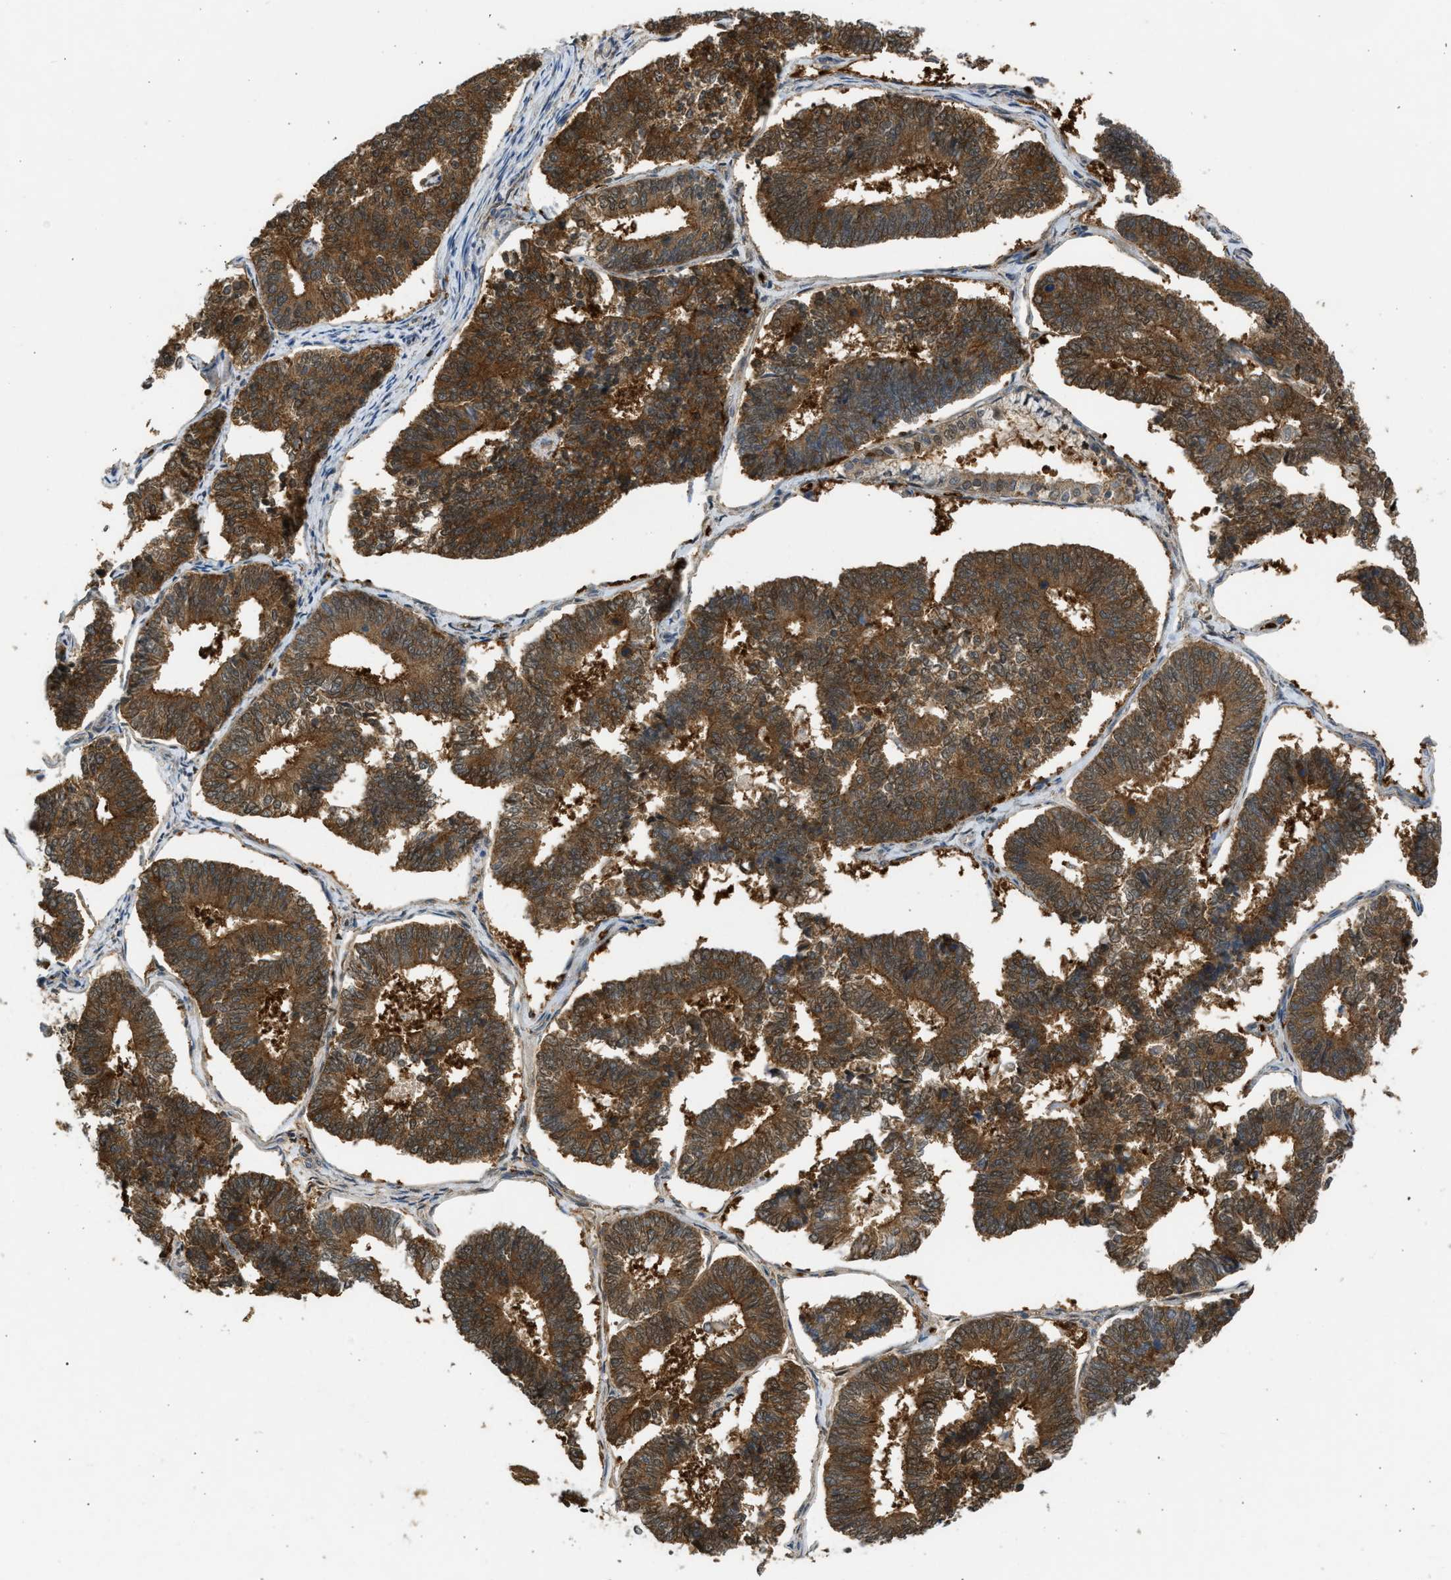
{"staining": {"intensity": "strong", "quantity": ">75%", "location": "cytoplasmic/membranous"}, "tissue": "endometrial cancer", "cell_type": "Tumor cells", "image_type": "cancer", "snomed": [{"axis": "morphology", "description": "Adenocarcinoma, NOS"}, {"axis": "topography", "description": "Endometrium"}], "caption": "Endometrial cancer tissue shows strong cytoplasmic/membranous expression in about >75% of tumor cells", "gene": "MAPK7", "patient": {"sex": "female", "age": 70}}